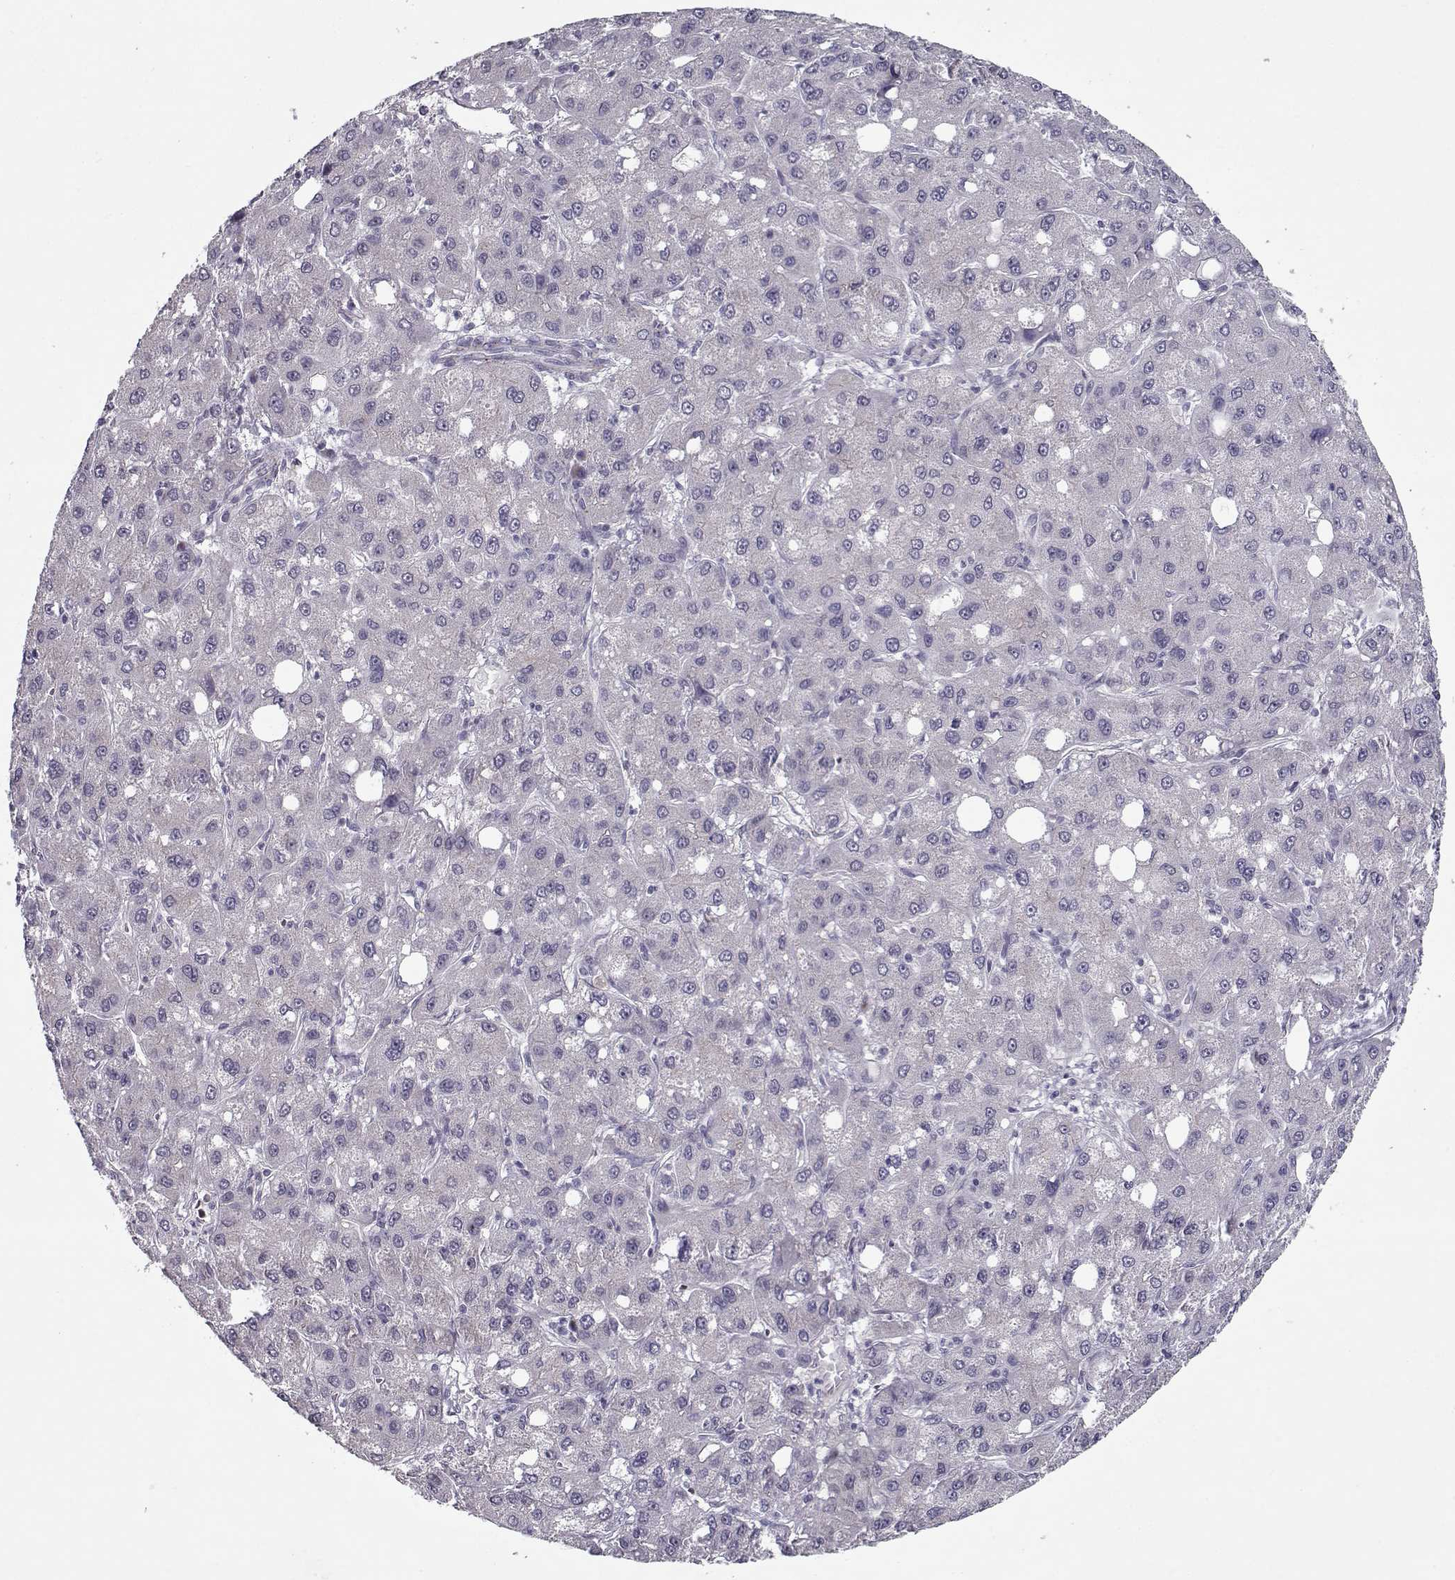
{"staining": {"intensity": "negative", "quantity": "none", "location": "none"}, "tissue": "liver cancer", "cell_type": "Tumor cells", "image_type": "cancer", "snomed": [{"axis": "morphology", "description": "Carcinoma, Hepatocellular, NOS"}, {"axis": "topography", "description": "Liver"}], "caption": "The photomicrograph exhibits no significant staining in tumor cells of liver cancer (hepatocellular carcinoma).", "gene": "SEC16B", "patient": {"sex": "male", "age": 73}}